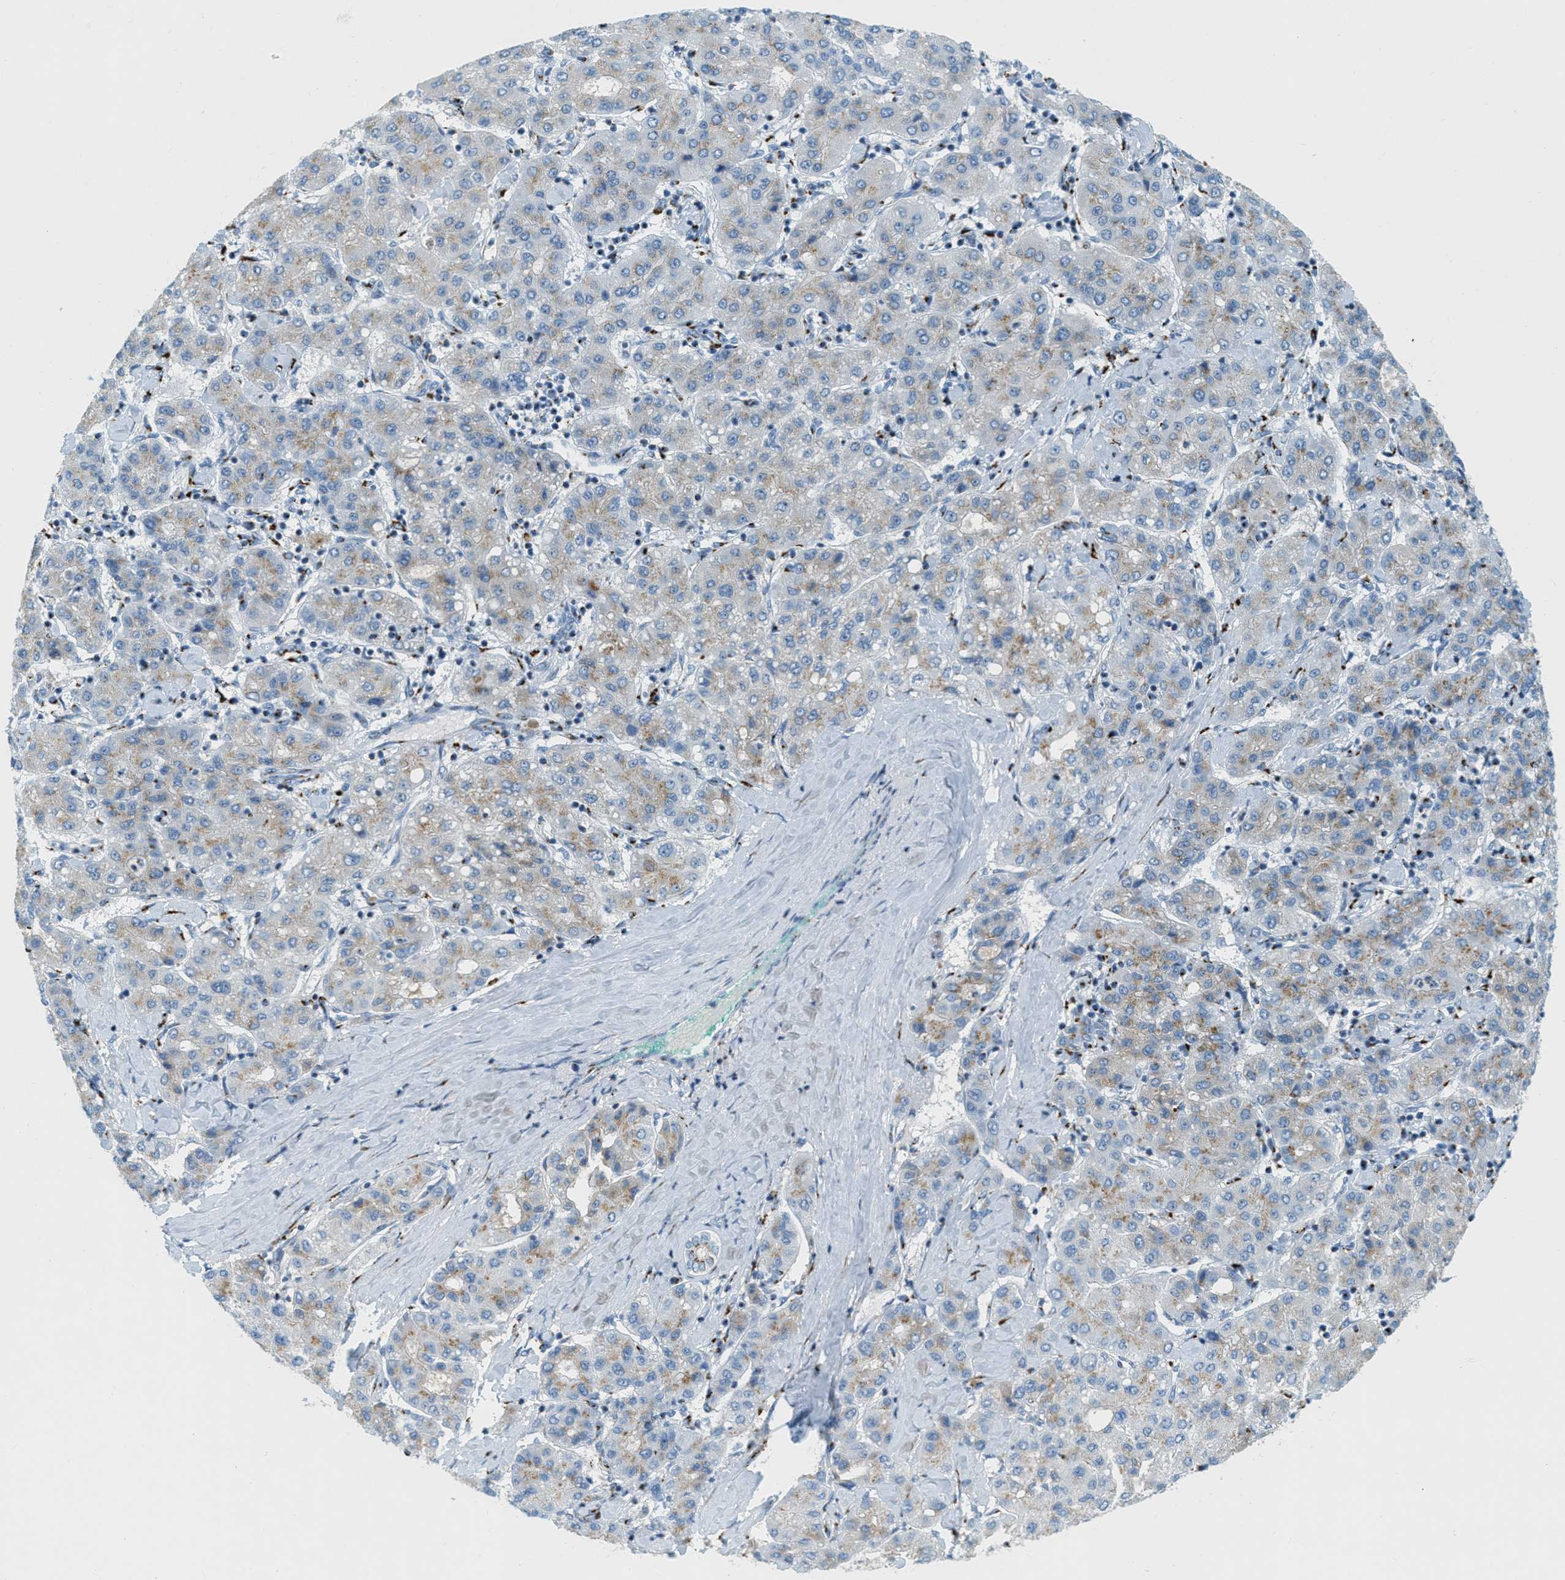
{"staining": {"intensity": "weak", "quantity": "<25%", "location": "cytoplasmic/membranous"}, "tissue": "liver cancer", "cell_type": "Tumor cells", "image_type": "cancer", "snomed": [{"axis": "morphology", "description": "Carcinoma, Hepatocellular, NOS"}, {"axis": "topography", "description": "Liver"}], "caption": "Immunohistochemical staining of liver cancer (hepatocellular carcinoma) shows no significant positivity in tumor cells.", "gene": "ENTPD4", "patient": {"sex": "male", "age": 65}}